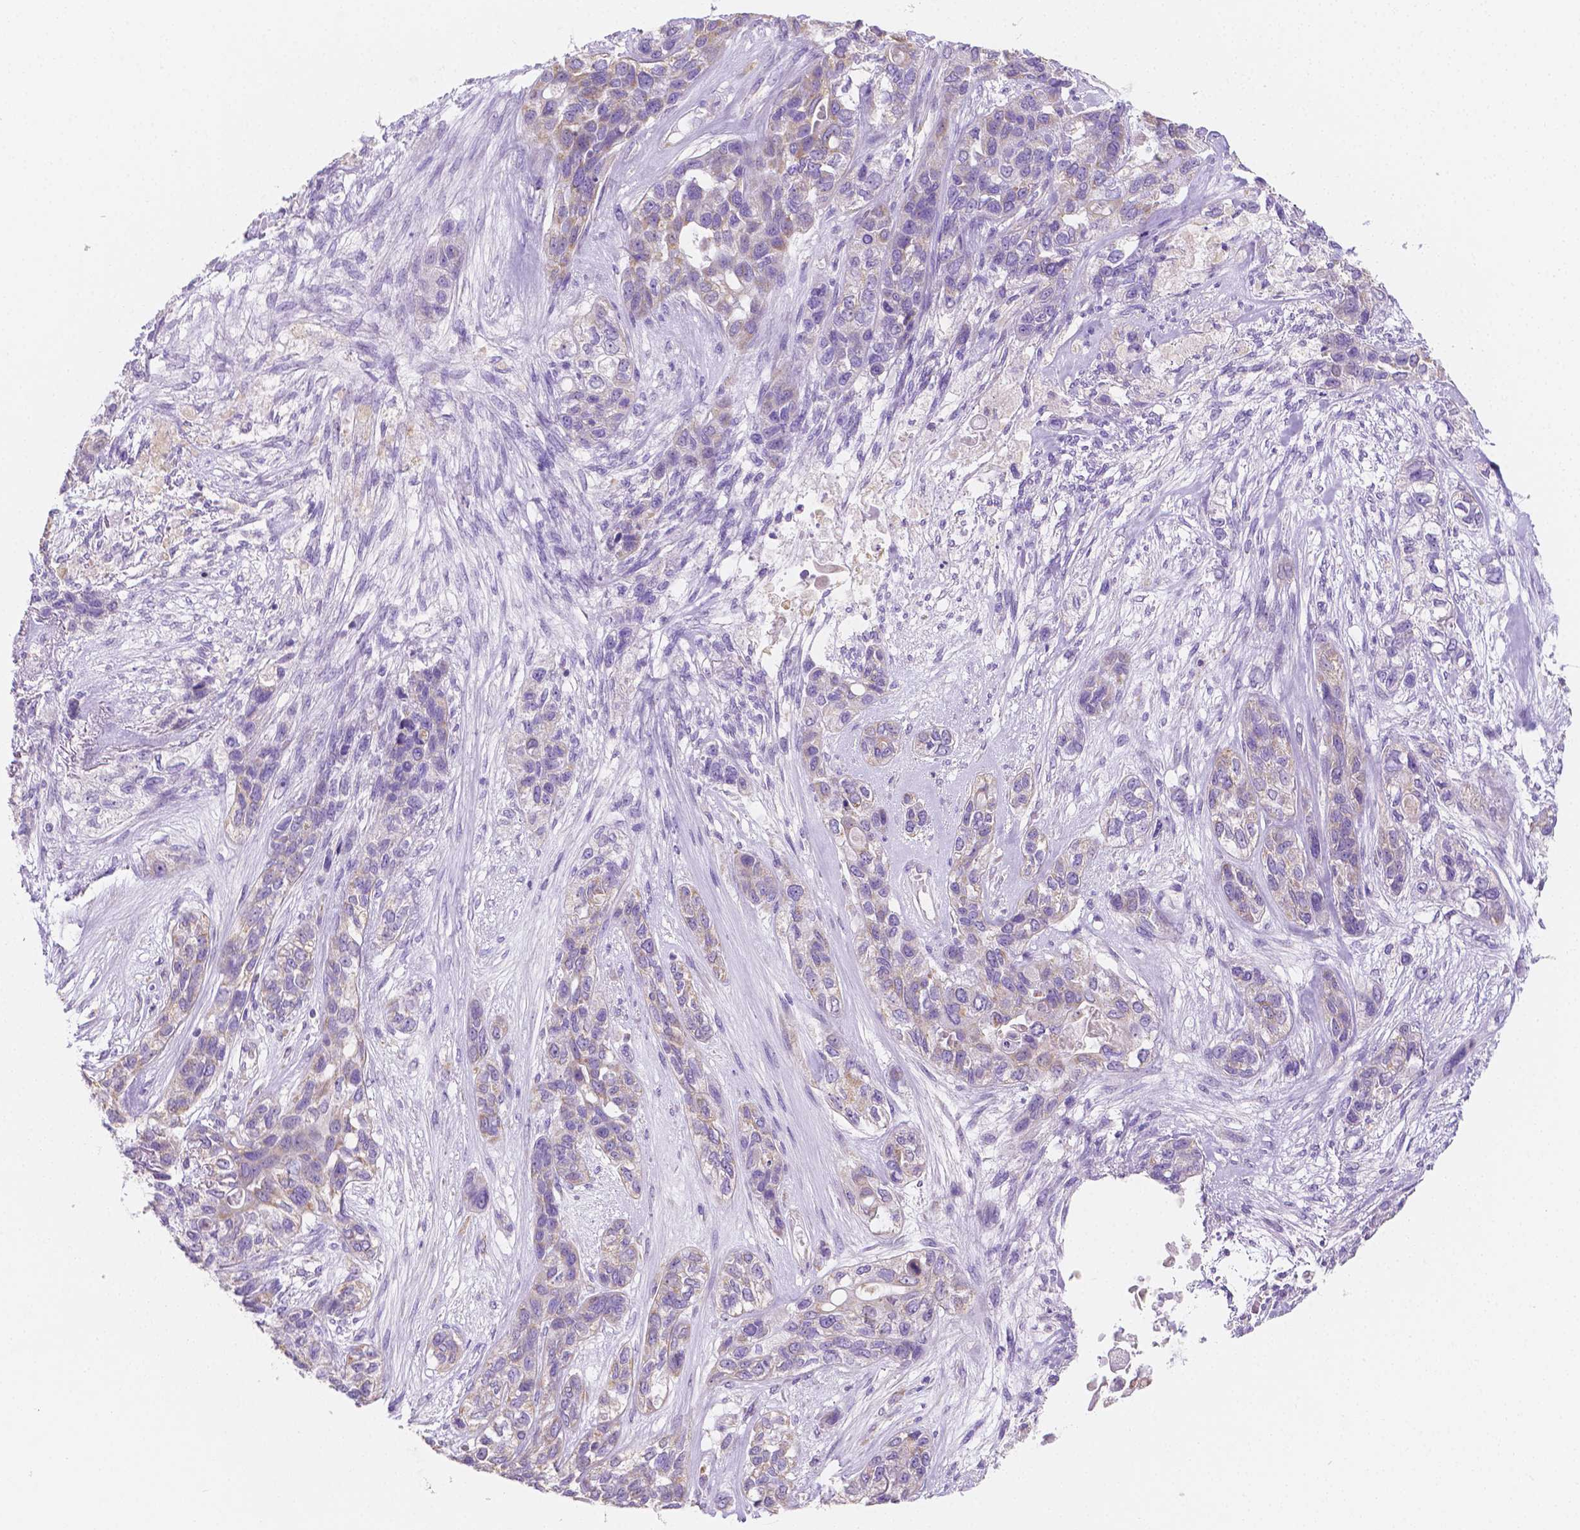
{"staining": {"intensity": "weak", "quantity": "<25%", "location": "cytoplasmic/membranous"}, "tissue": "lung cancer", "cell_type": "Tumor cells", "image_type": "cancer", "snomed": [{"axis": "morphology", "description": "Squamous cell carcinoma, NOS"}, {"axis": "topography", "description": "Lung"}], "caption": "Histopathology image shows no protein positivity in tumor cells of lung cancer (squamous cell carcinoma) tissue.", "gene": "TMEM130", "patient": {"sex": "female", "age": 70}}